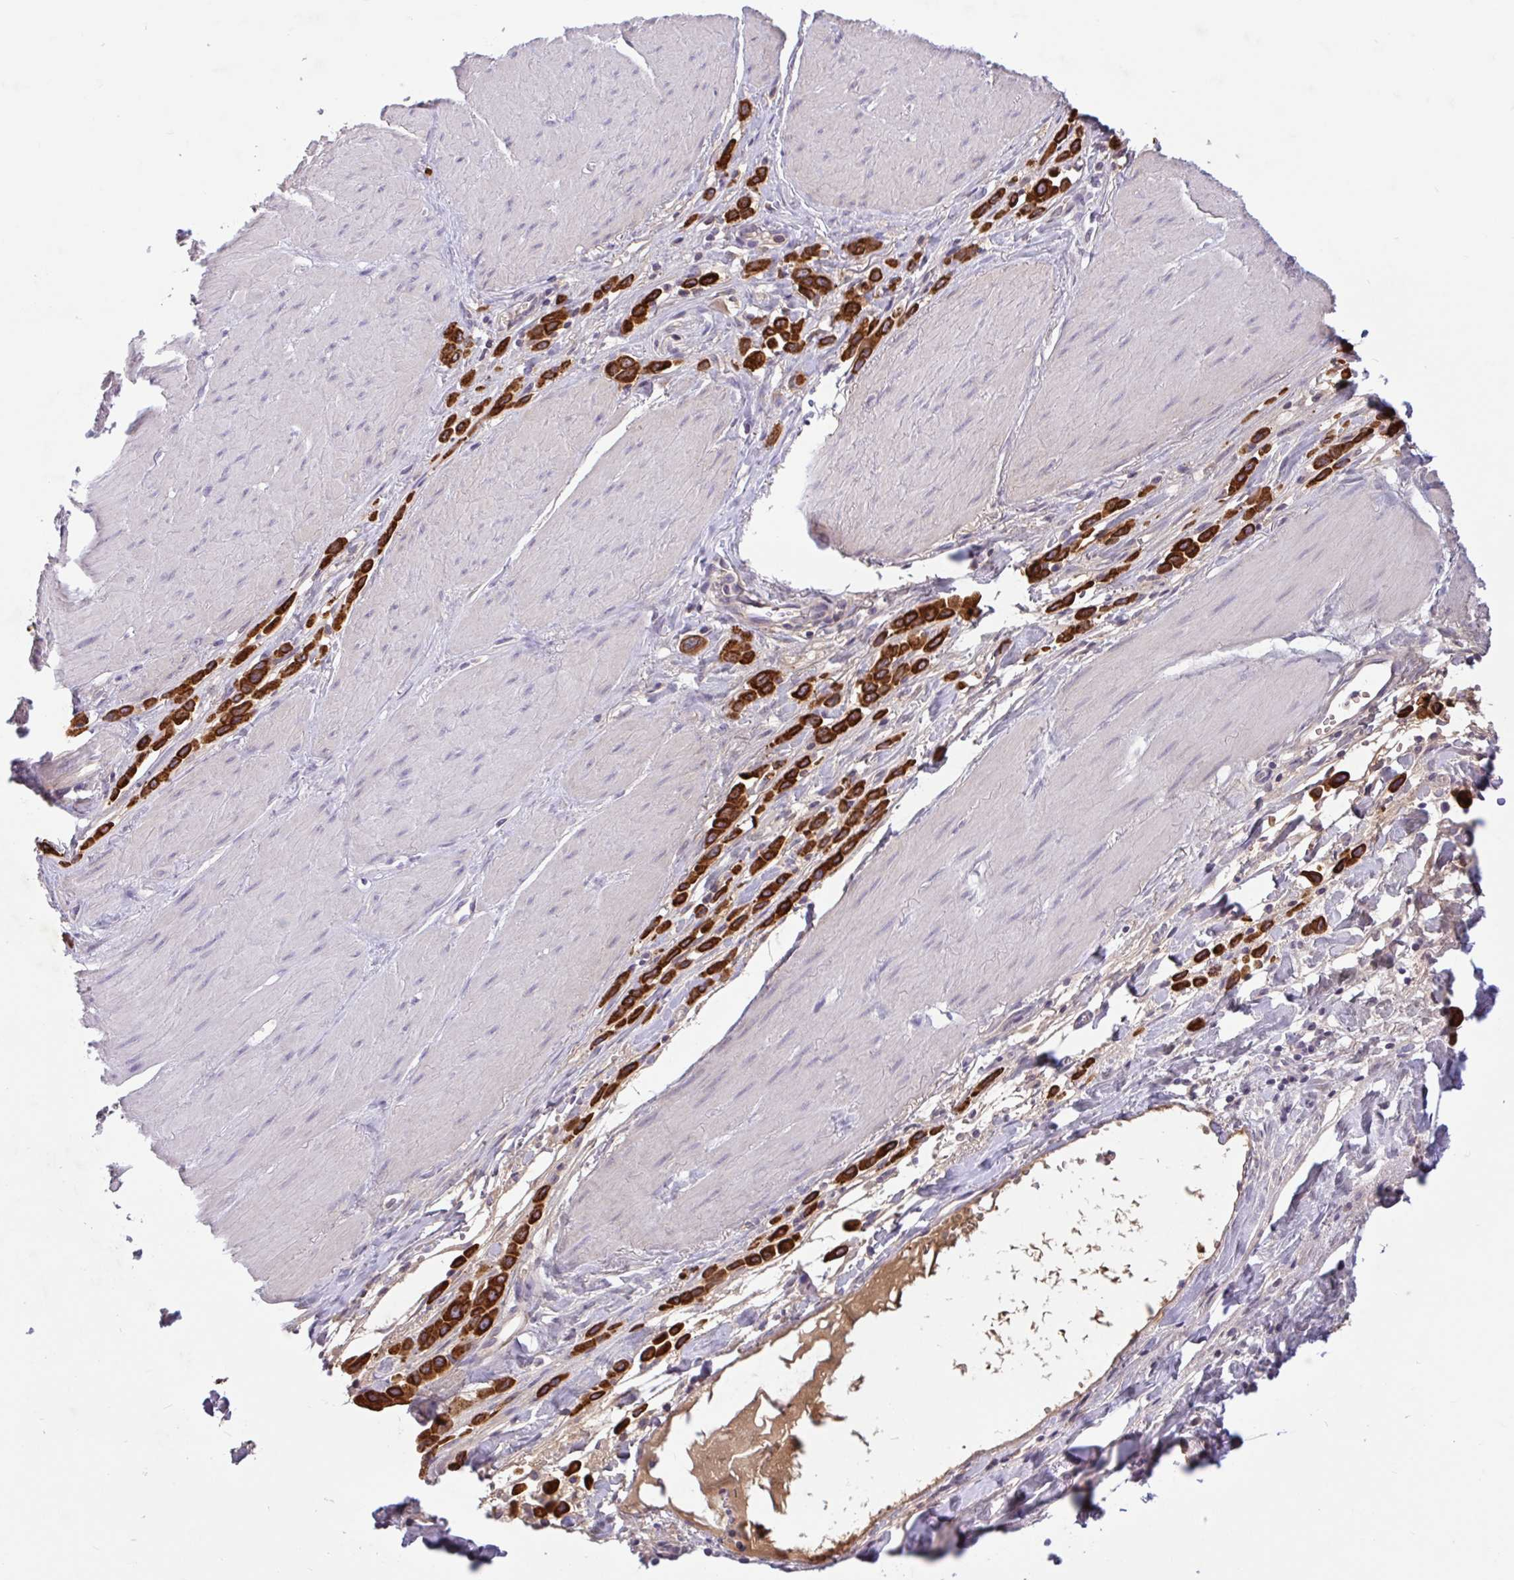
{"staining": {"intensity": "strong", "quantity": ">75%", "location": "cytoplasmic/membranous"}, "tissue": "stomach cancer", "cell_type": "Tumor cells", "image_type": "cancer", "snomed": [{"axis": "morphology", "description": "Adenocarcinoma, NOS"}, {"axis": "topography", "description": "Stomach"}], "caption": "This image displays adenocarcinoma (stomach) stained with immunohistochemistry (IHC) to label a protein in brown. The cytoplasmic/membranous of tumor cells show strong positivity for the protein. Nuclei are counter-stained blue.", "gene": "CTSE", "patient": {"sex": "male", "age": 47}}